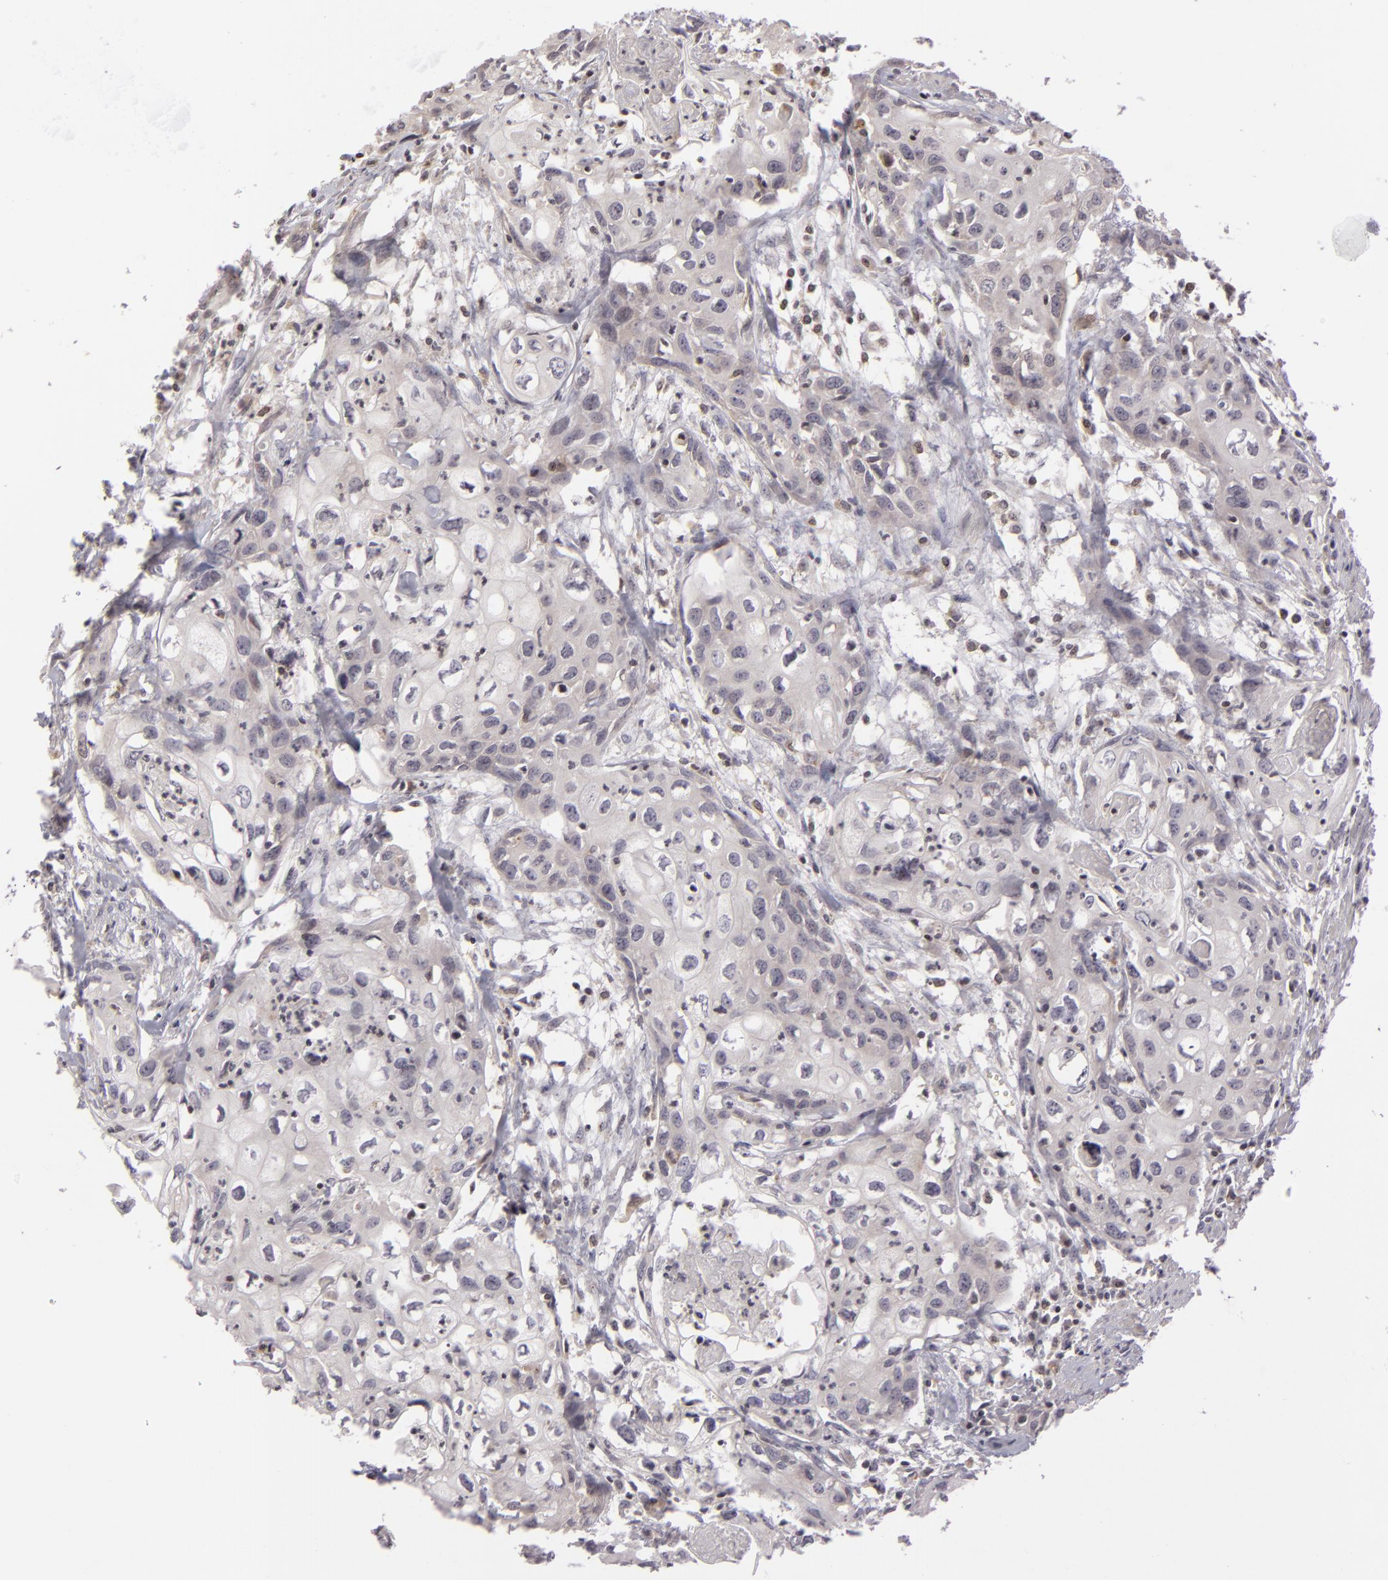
{"staining": {"intensity": "negative", "quantity": "none", "location": "none"}, "tissue": "urothelial cancer", "cell_type": "Tumor cells", "image_type": "cancer", "snomed": [{"axis": "morphology", "description": "Urothelial carcinoma, High grade"}, {"axis": "topography", "description": "Urinary bladder"}], "caption": "Urothelial carcinoma (high-grade) was stained to show a protein in brown. There is no significant expression in tumor cells.", "gene": "AKAP6", "patient": {"sex": "male", "age": 54}}